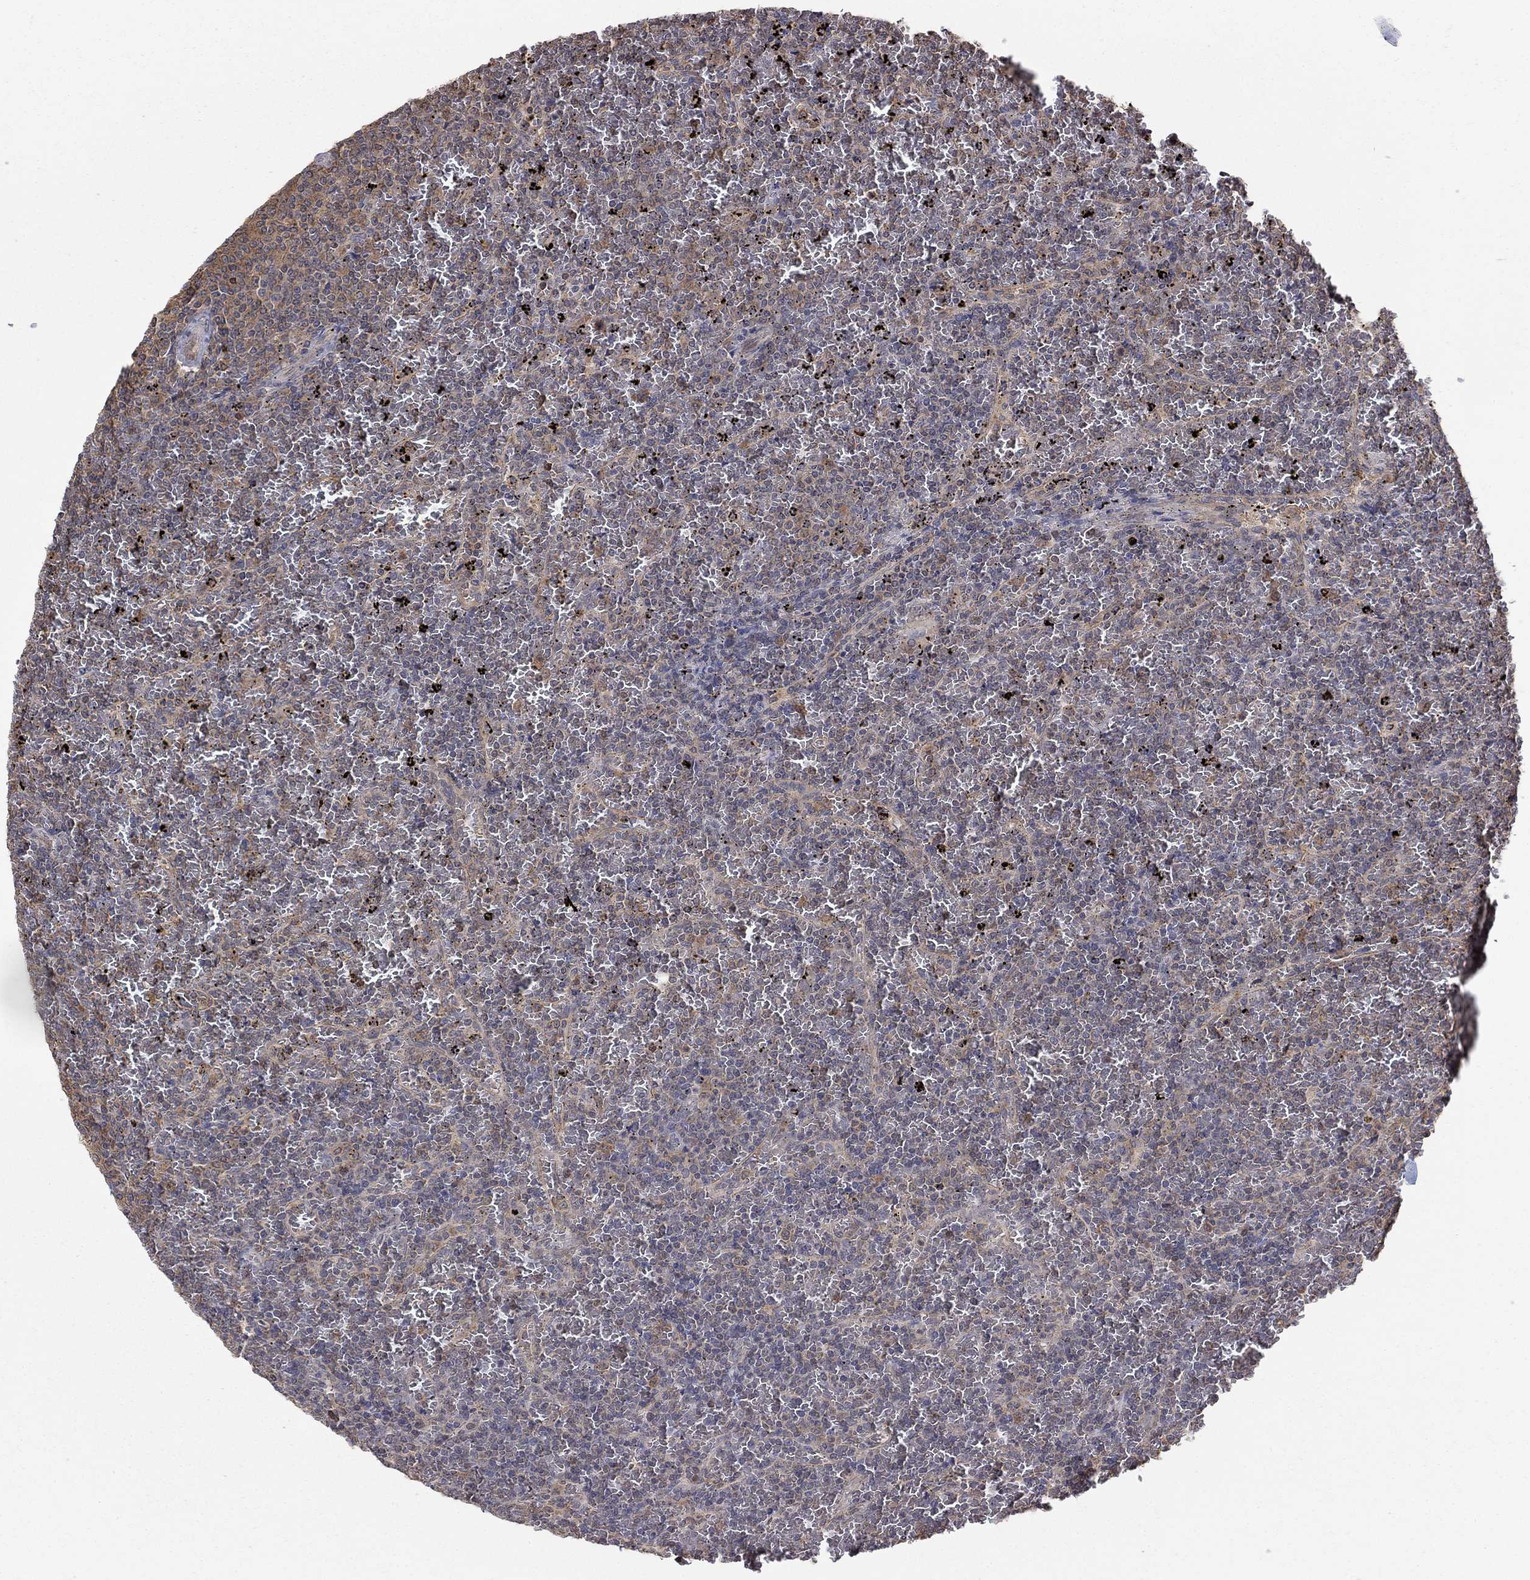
{"staining": {"intensity": "weak", "quantity": ">75%", "location": "cytoplasmic/membranous"}, "tissue": "lymphoma", "cell_type": "Tumor cells", "image_type": "cancer", "snomed": [{"axis": "morphology", "description": "Malignant lymphoma, non-Hodgkin's type, Low grade"}, {"axis": "topography", "description": "Spleen"}], "caption": "Immunohistochemical staining of human lymphoma displays low levels of weak cytoplasmic/membranous positivity in about >75% of tumor cells.", "gene": "RNF114", "patient": {"sex": "female", "age": 77}}